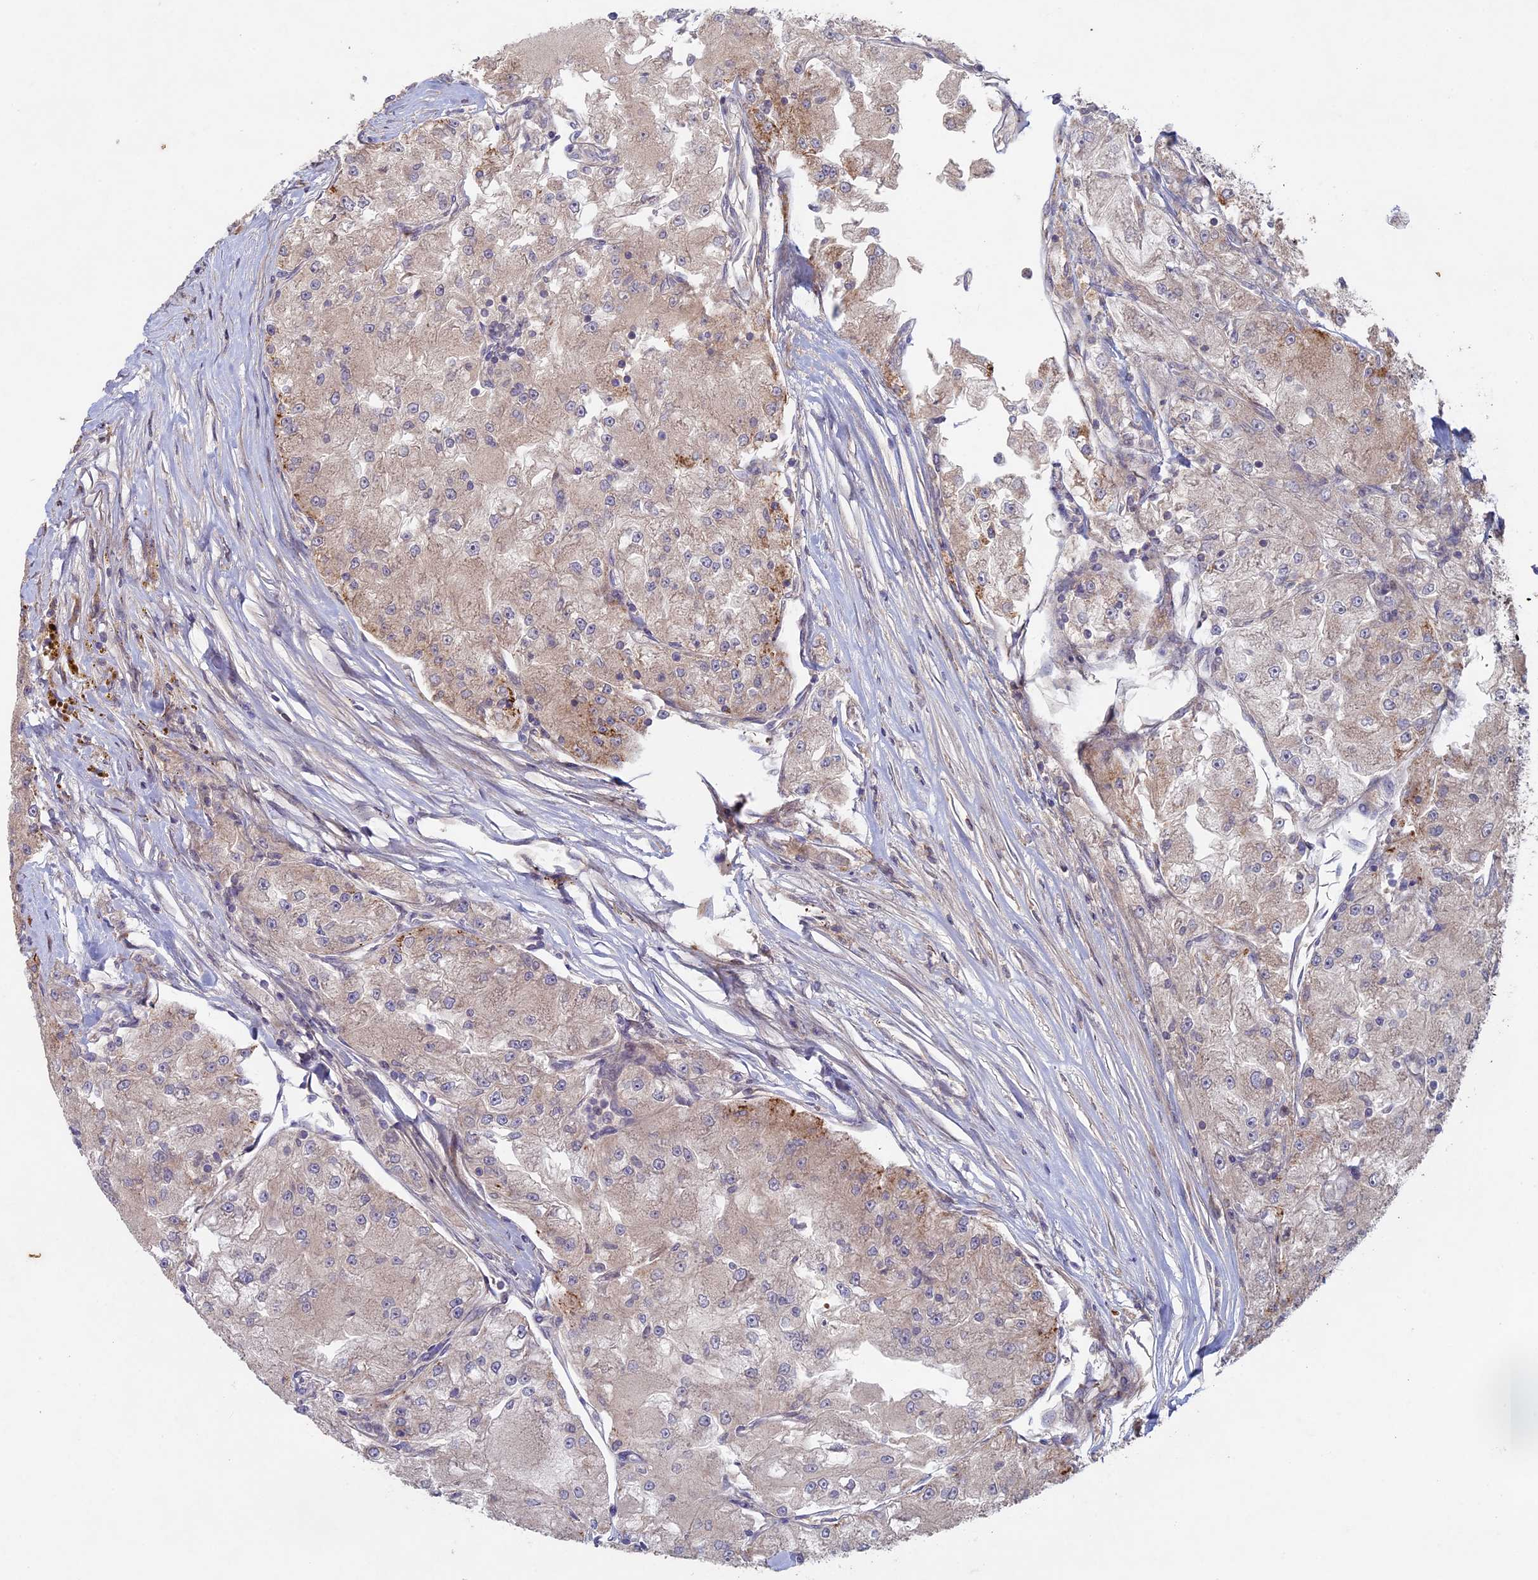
{"staining": {"intensity": "weak", "quantity": "<25%", "location": "cytoplasmic/membranous"}, "tissue": "renal cancer", "cell_type": "Tumor cells", "image_type": "cancer", "snomed": [{"axis": "morphology", "description": "Adenocarcinoma, NOS"}, {"axis": "topography", "description": "Kidney"}], "caption": "There is no significant positivity in tumor cells of renal adenocarcinoma. (Stains: DAB IHC with hematoxylin counter stain, Microscopy: brightfield microscopy at high magnification).", "gene": "RCCD1", "patient": {"sex": "female", "age": 72}}